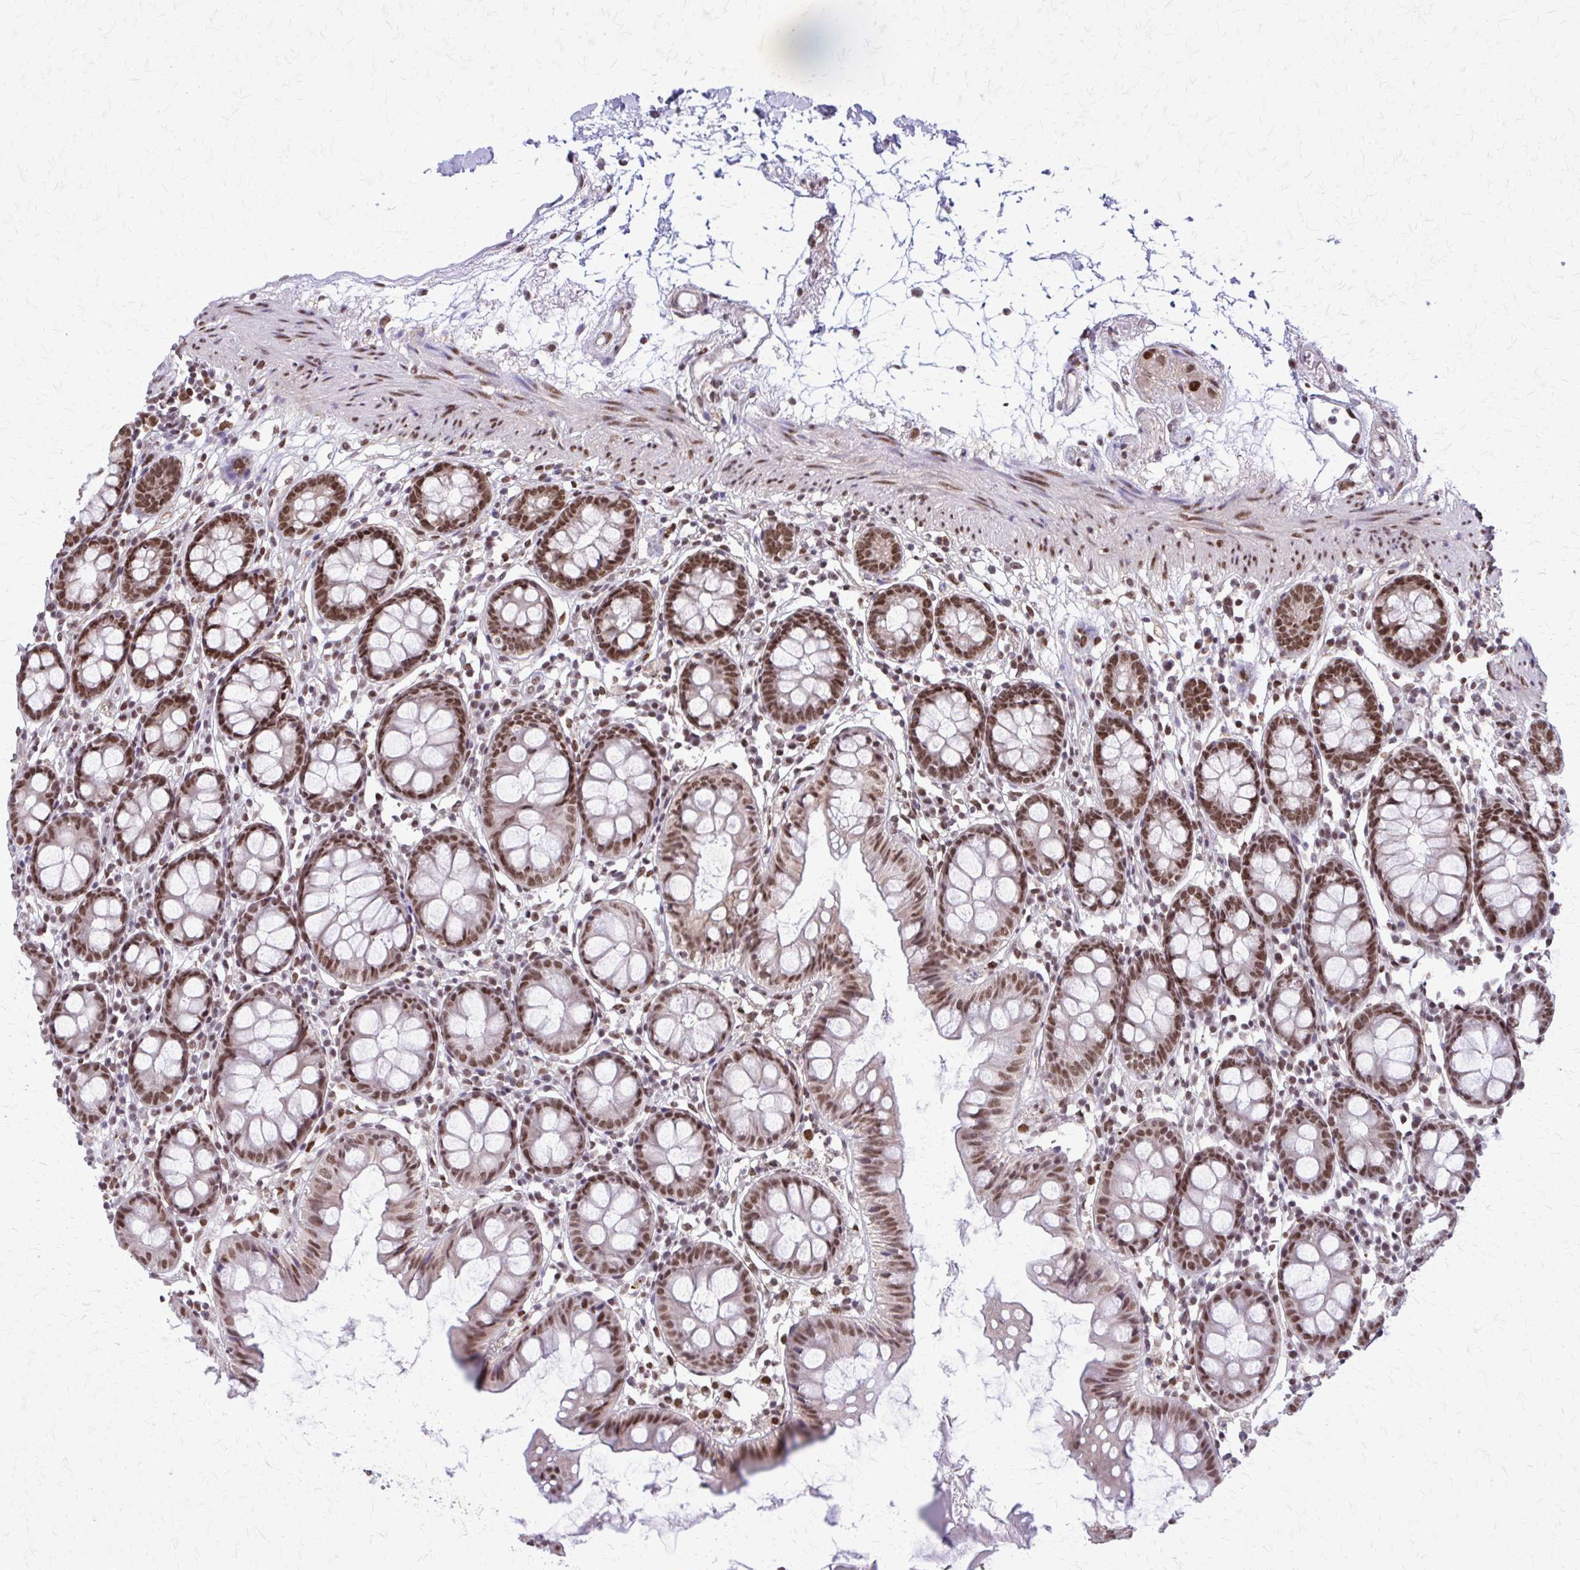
{"staining": {"intensity": "moderate", "quantity": ">75%", "location": "nuclear"}, "tissue": "colon", "cell_type": "Endothelial cells", "image_type": "normal", "snomed": [{"axis": "morphology", "description": "Normal tissue, NOS"}, {"axis": "topography", "description": "Colon"}], "caption": "Immunohistochemistry (IHC) histopathology image of normal human colon stained for a protein (brown), which displays medium levels of moderate nuclear positivity in about >75% of endothelial cells.", "gene": "TTF1", "patient": {"sex": "female", "age": 84}}